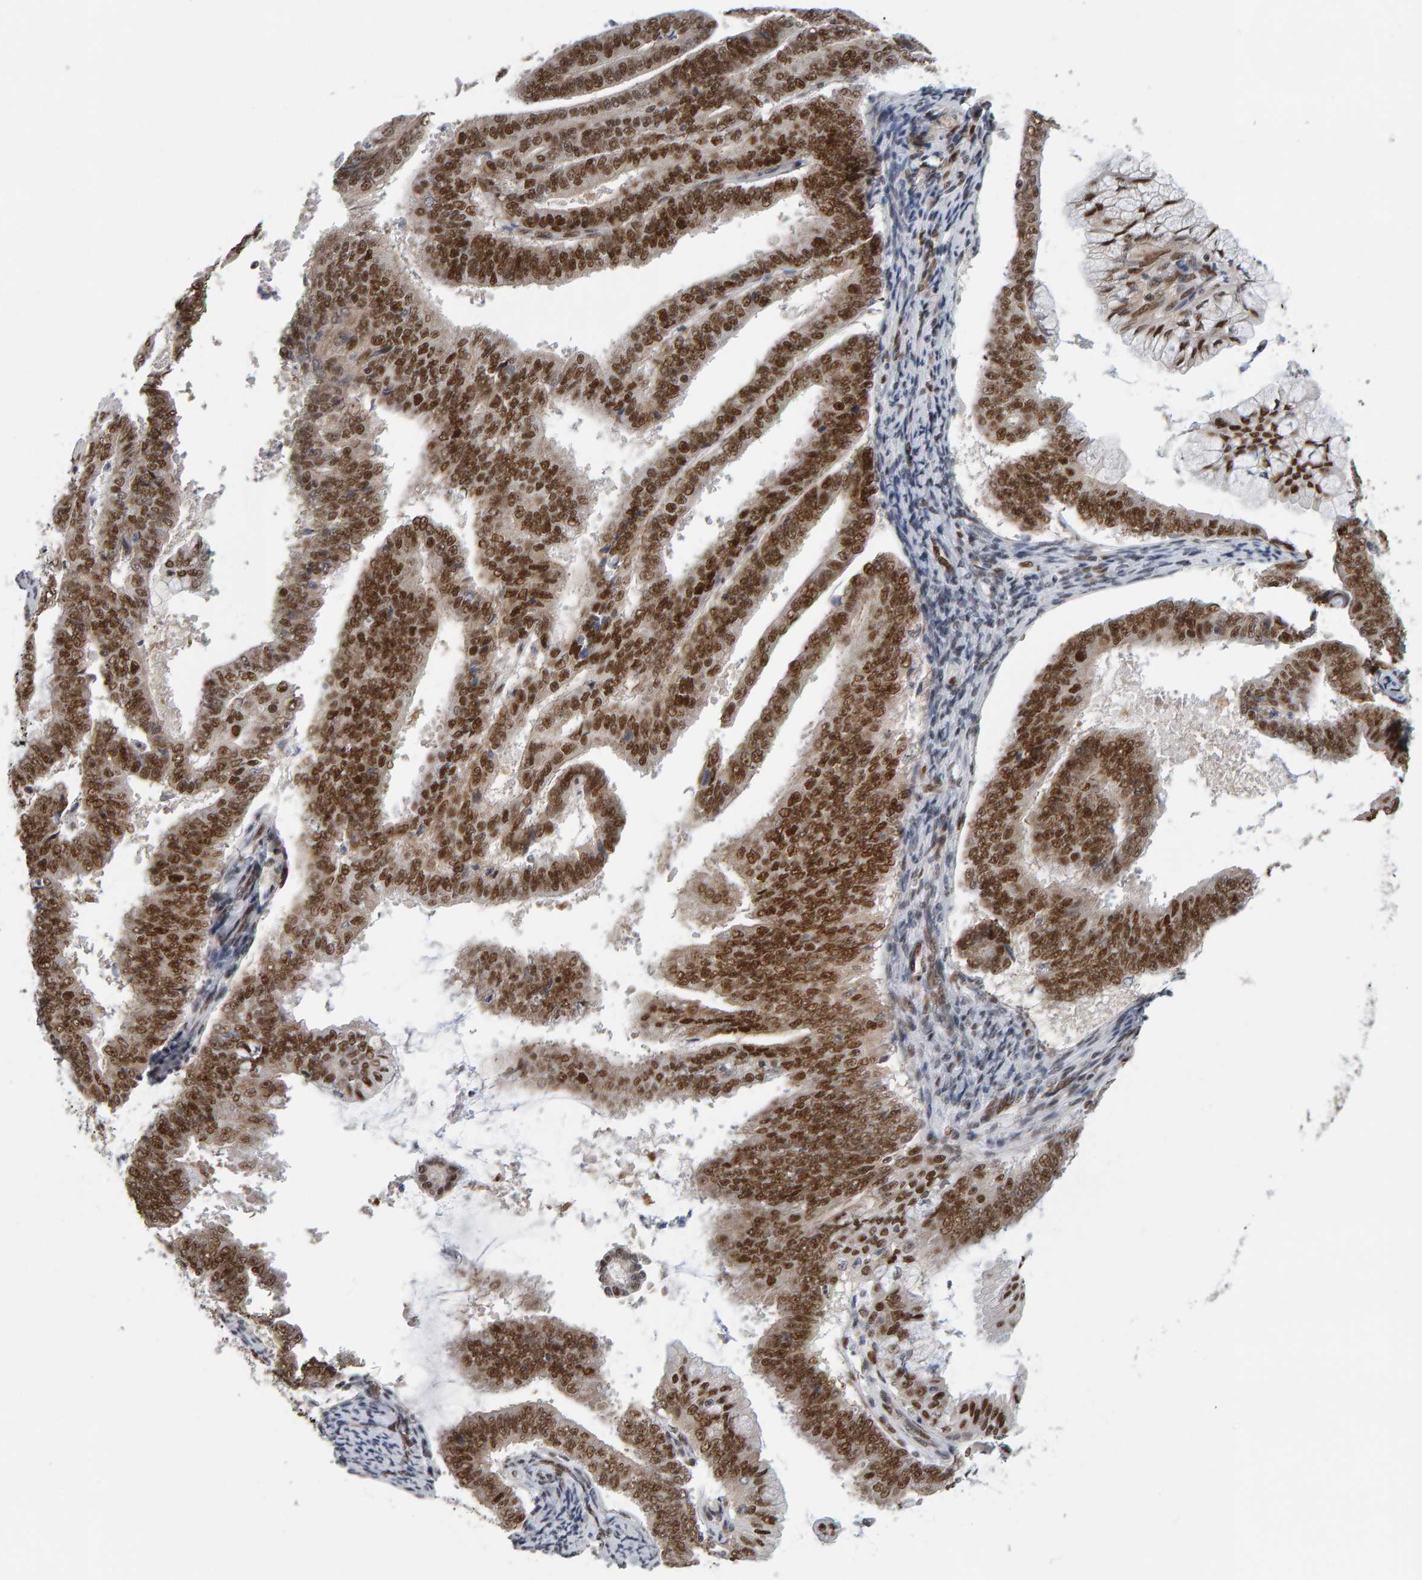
{"staining": {"intensity": "strong", "quantity": ">75%", "location": "nuclear"}, "tissue": "endometrial cancer", "cell_type": "Tumor cells", "image_type": "cancer", "snomed": [{"axis": "morphology", "description": "Adenocarcinoma, NOS"}, {"axis": "topography", "description": "Endometrium"}], "caption": "Endometrial cancer (adenocarcinoma) stained with DAB IHC demonstrates high levels of strong nuclear positivity in about >75% of tumor cells.", "gene": "ATF7IP", "patient": {"sex": "female", "age": 63}}